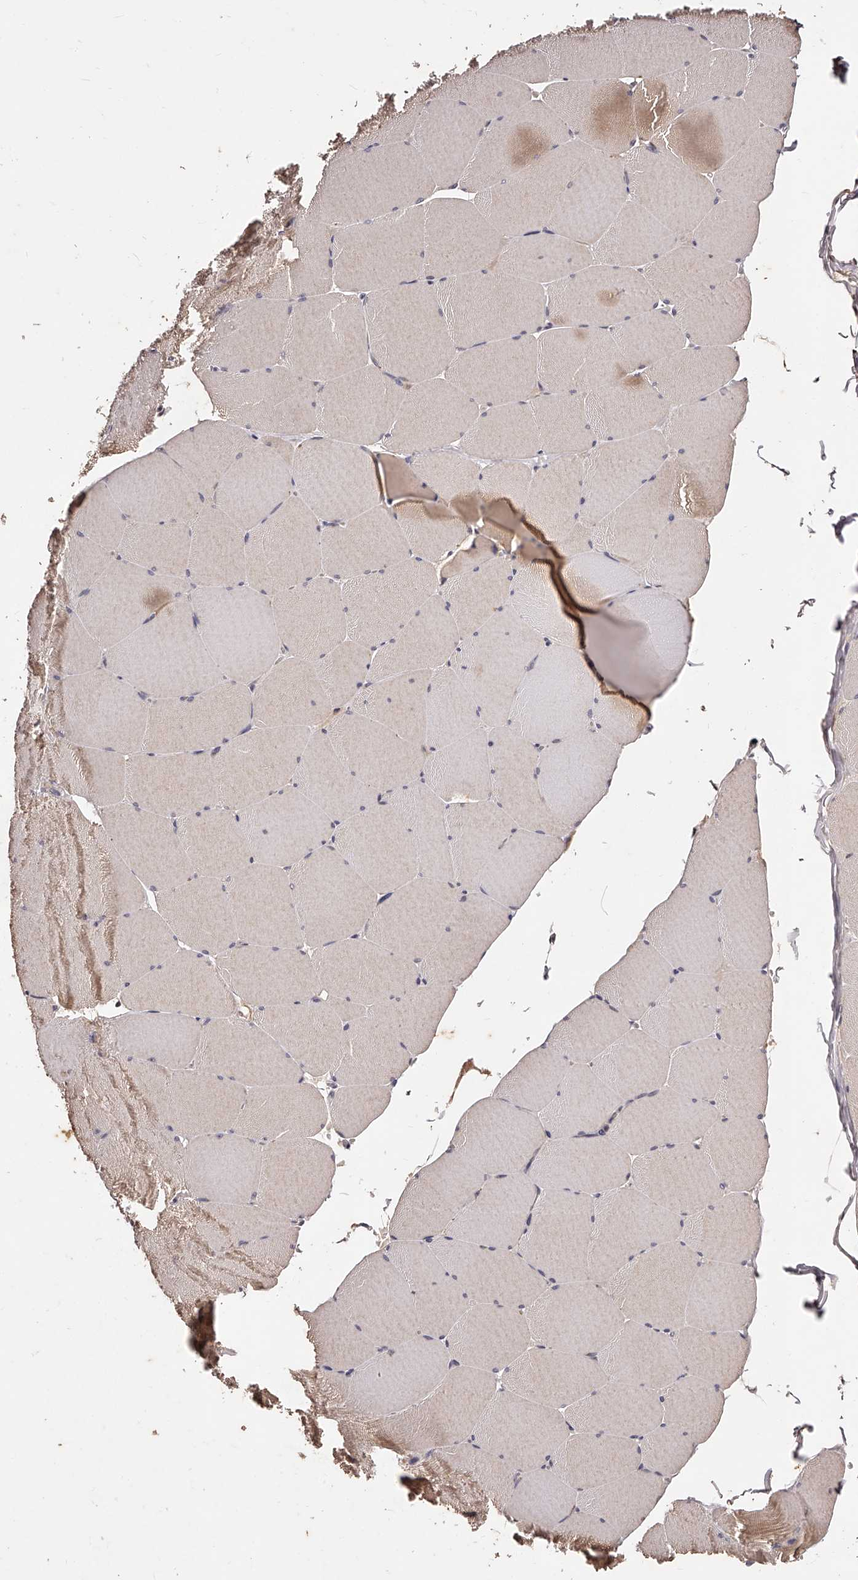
{"staining": {"intensity": "moderate", "quantity": "25%-75%", "location": "cytoplasmic/membranous"}, "tissue": "skeletal muscle", "cell_type": "Myocytes", "image_type": "normal", "snomed": [{"axis": "morphology", "description": "Normal tissue, NOS"}, {"axis": "topography", "description": "Skeletal muscle"}, {"axis": "topography", "description": "Head-Neck"}], "caption": "Myocytes reveal moderate cytoplasmic/membranous positivity in approximately 25%-75% of cells in normal skeletal muscle.", "gene": "PHACTR1", "patient": {"sex": "male", "age": 66}}